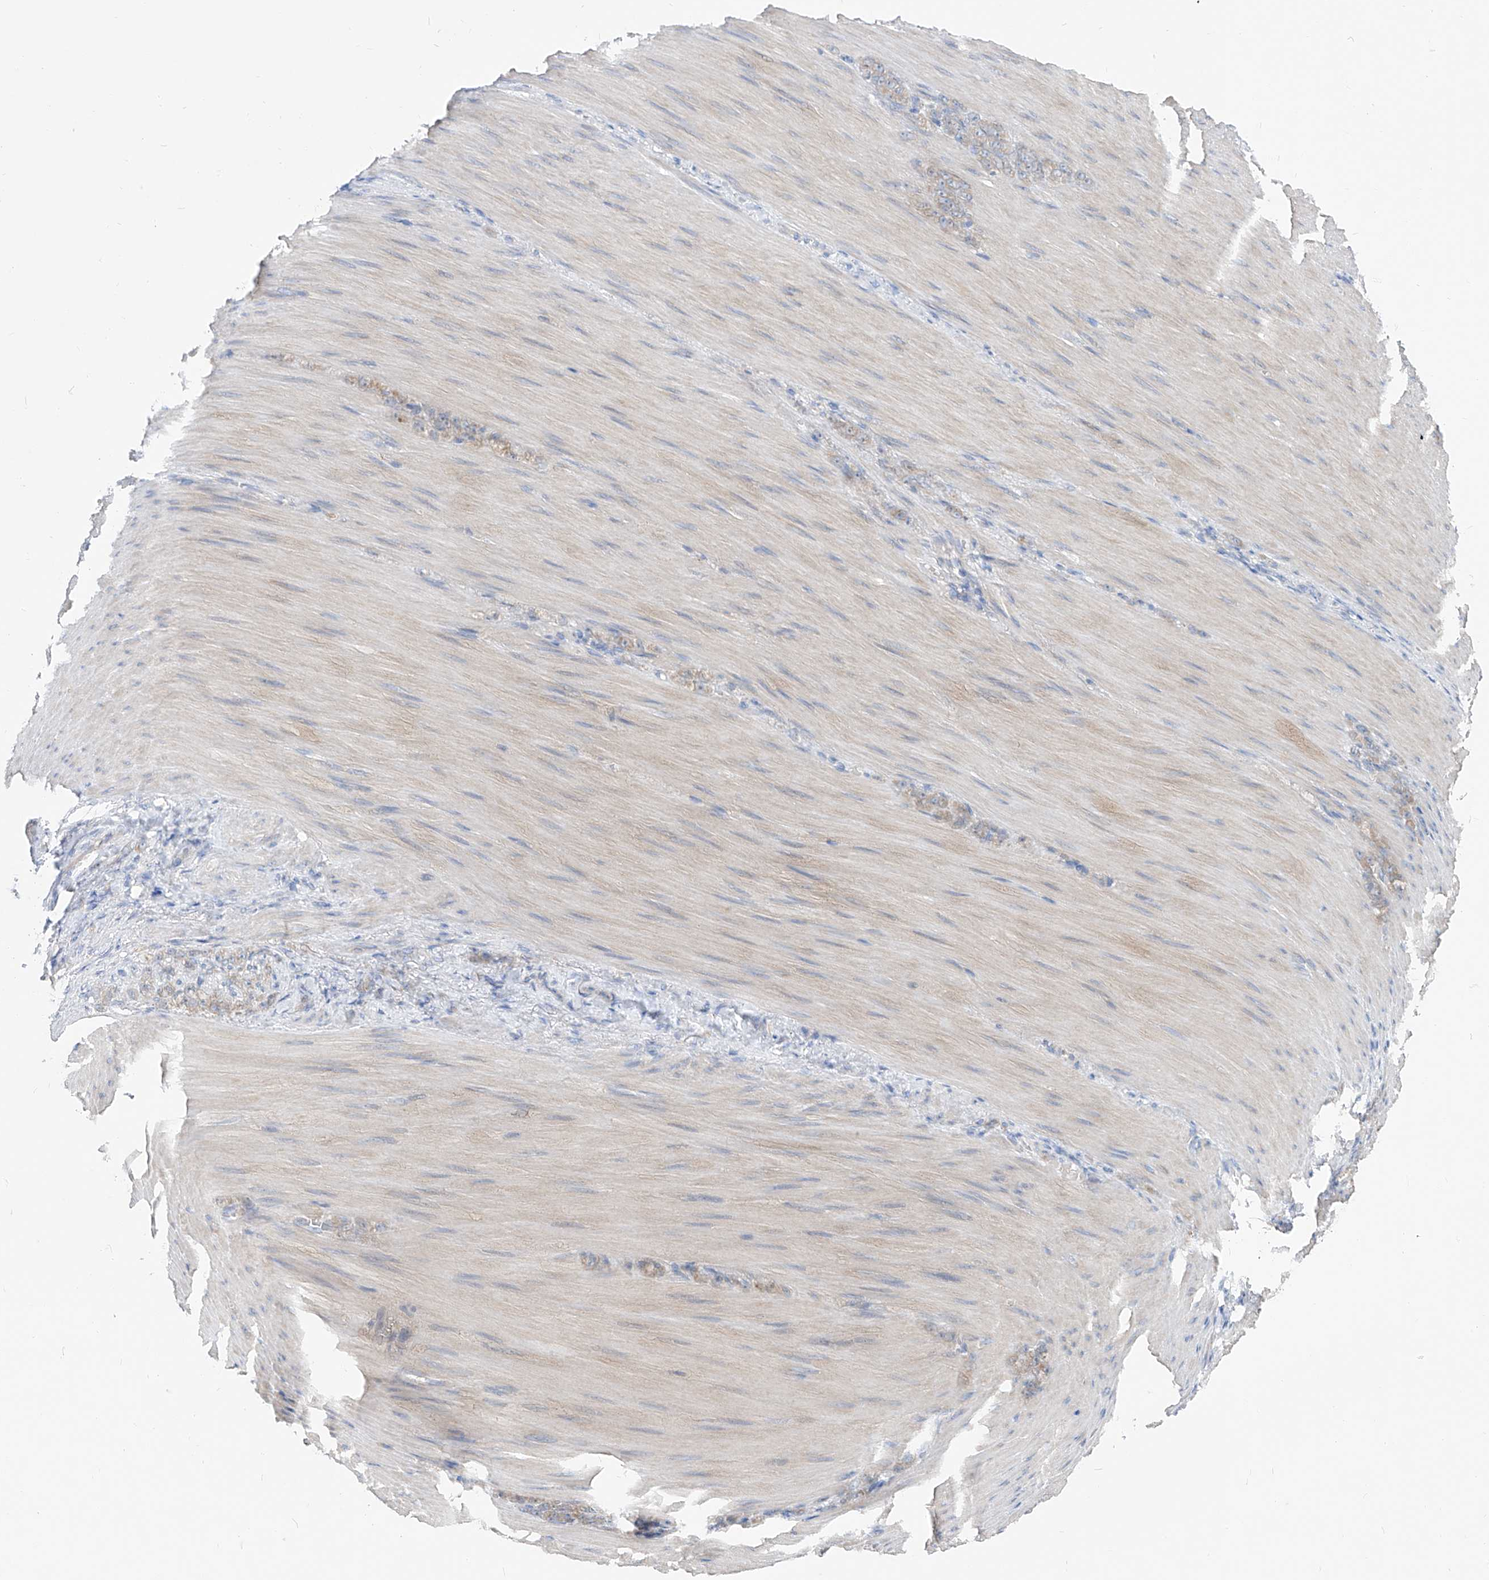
{"staining": {"intensity": "weak", "quantity": "25%-75%", "location": "cytoplasmic/membranous"}, "tissue": "stomach cancer", "cell_type": "Tumor cells", "image_type": "cancer", "snomed": [{"axis": "morphology", "description": "Normal tissue, NOS"}, {"axis": "morphology", "description": "Adenocarcinoma, NOS"}, {"axis": "topography", "description": "Stomach"}], "caption": "Stomach cancer stained for a protein (brown) reveals weak cytoplasmic/membranous positive staining in about 25%-75% of tumor cells.", "gene": "UFL1", "patient": {"sex": "male", "age": 82}}